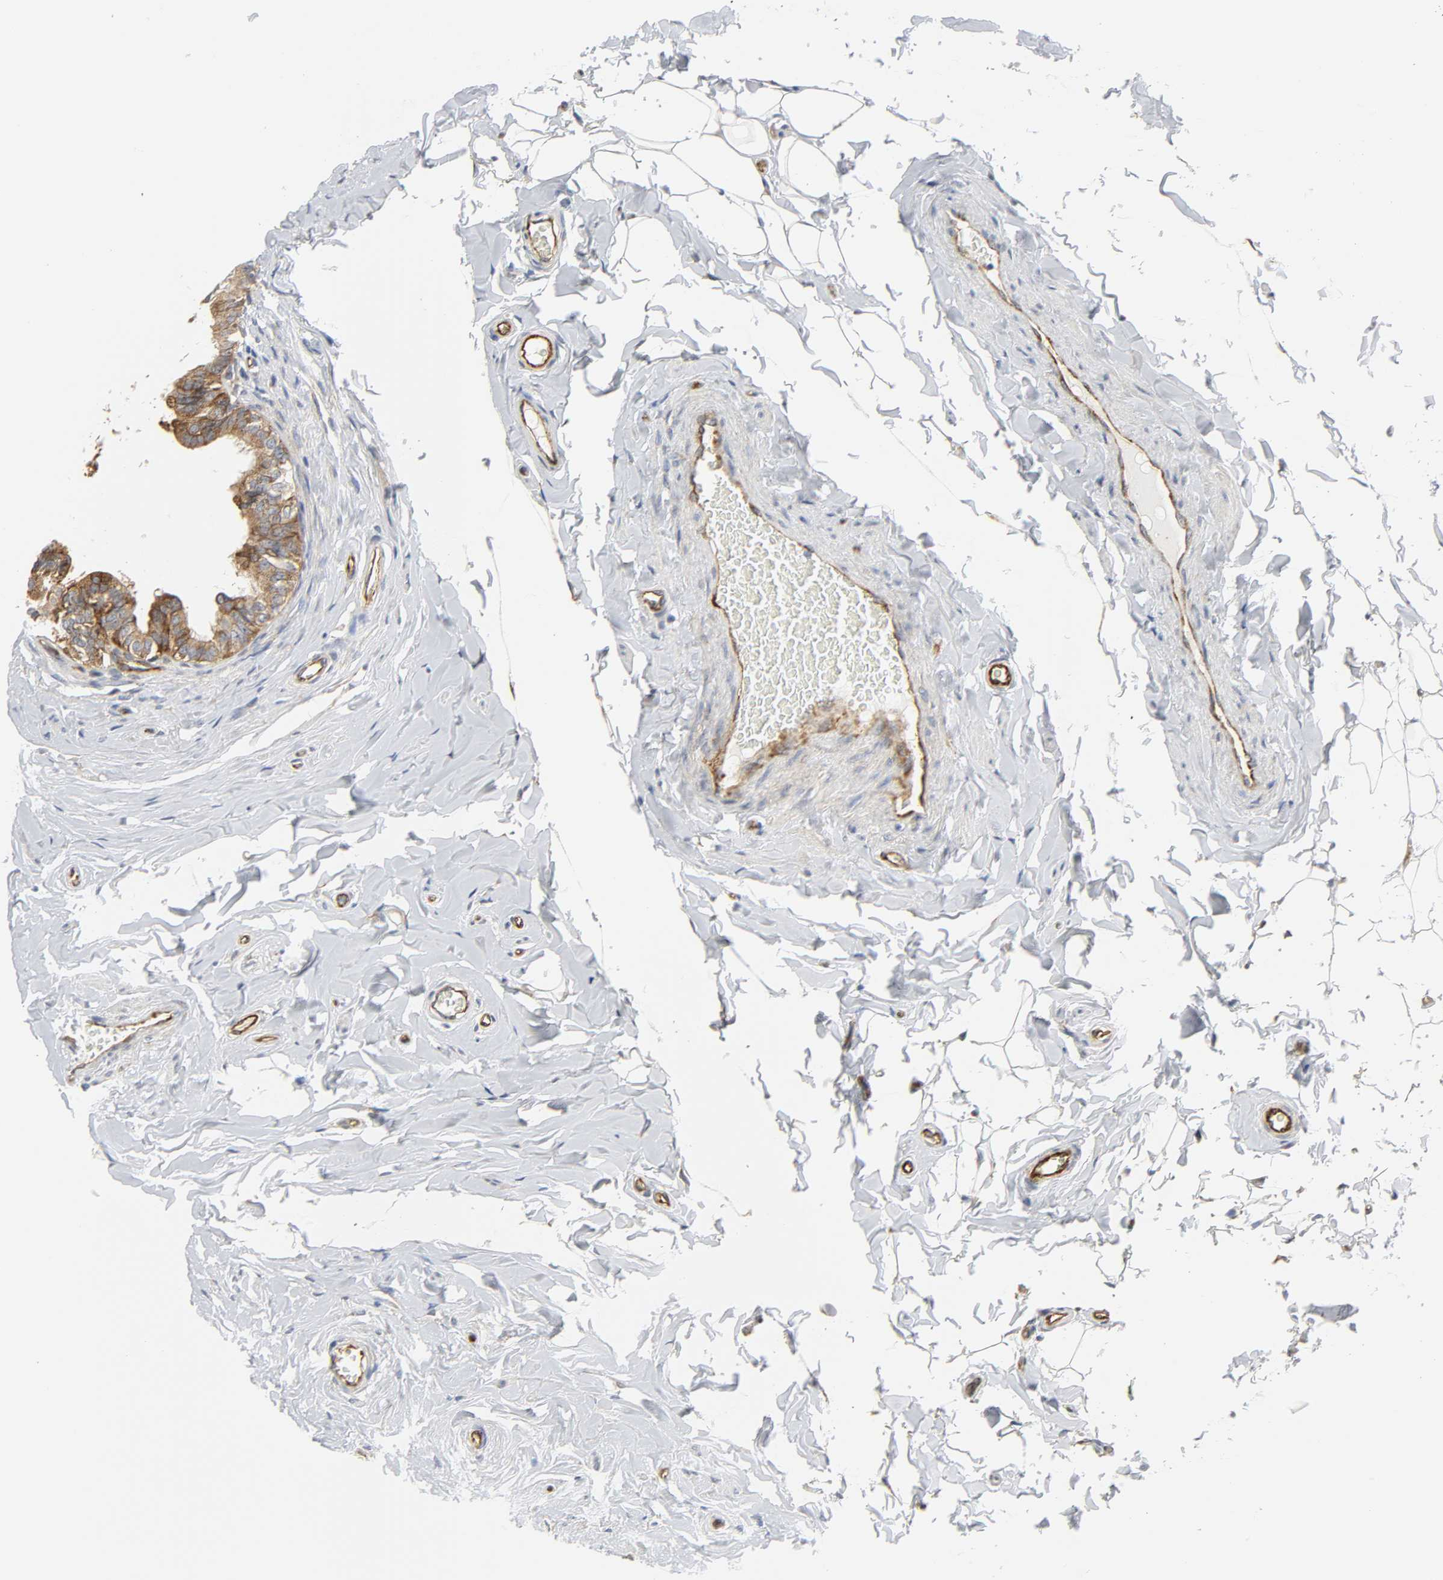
{"staining": {"intensity": "moderate", "quantity": ">75%", "location": "cytoplasmic/membranous"}, "tissue": "epididymis", "cell_type": "Glandular cells", "image_type": "normal", "snomed": [{"axis": "morphology", "description": "Normal tissue, NOS"}, {"axis": "topography", "description": "Epididymis"}], "caption": "Protein analysis of benign epididymis exhibits moderate cytoplasmic/membranous positivity in approximately >75% of glandular cells.", "gene": "DOCK1", "patient": {"sex": "male", "age": 26}}